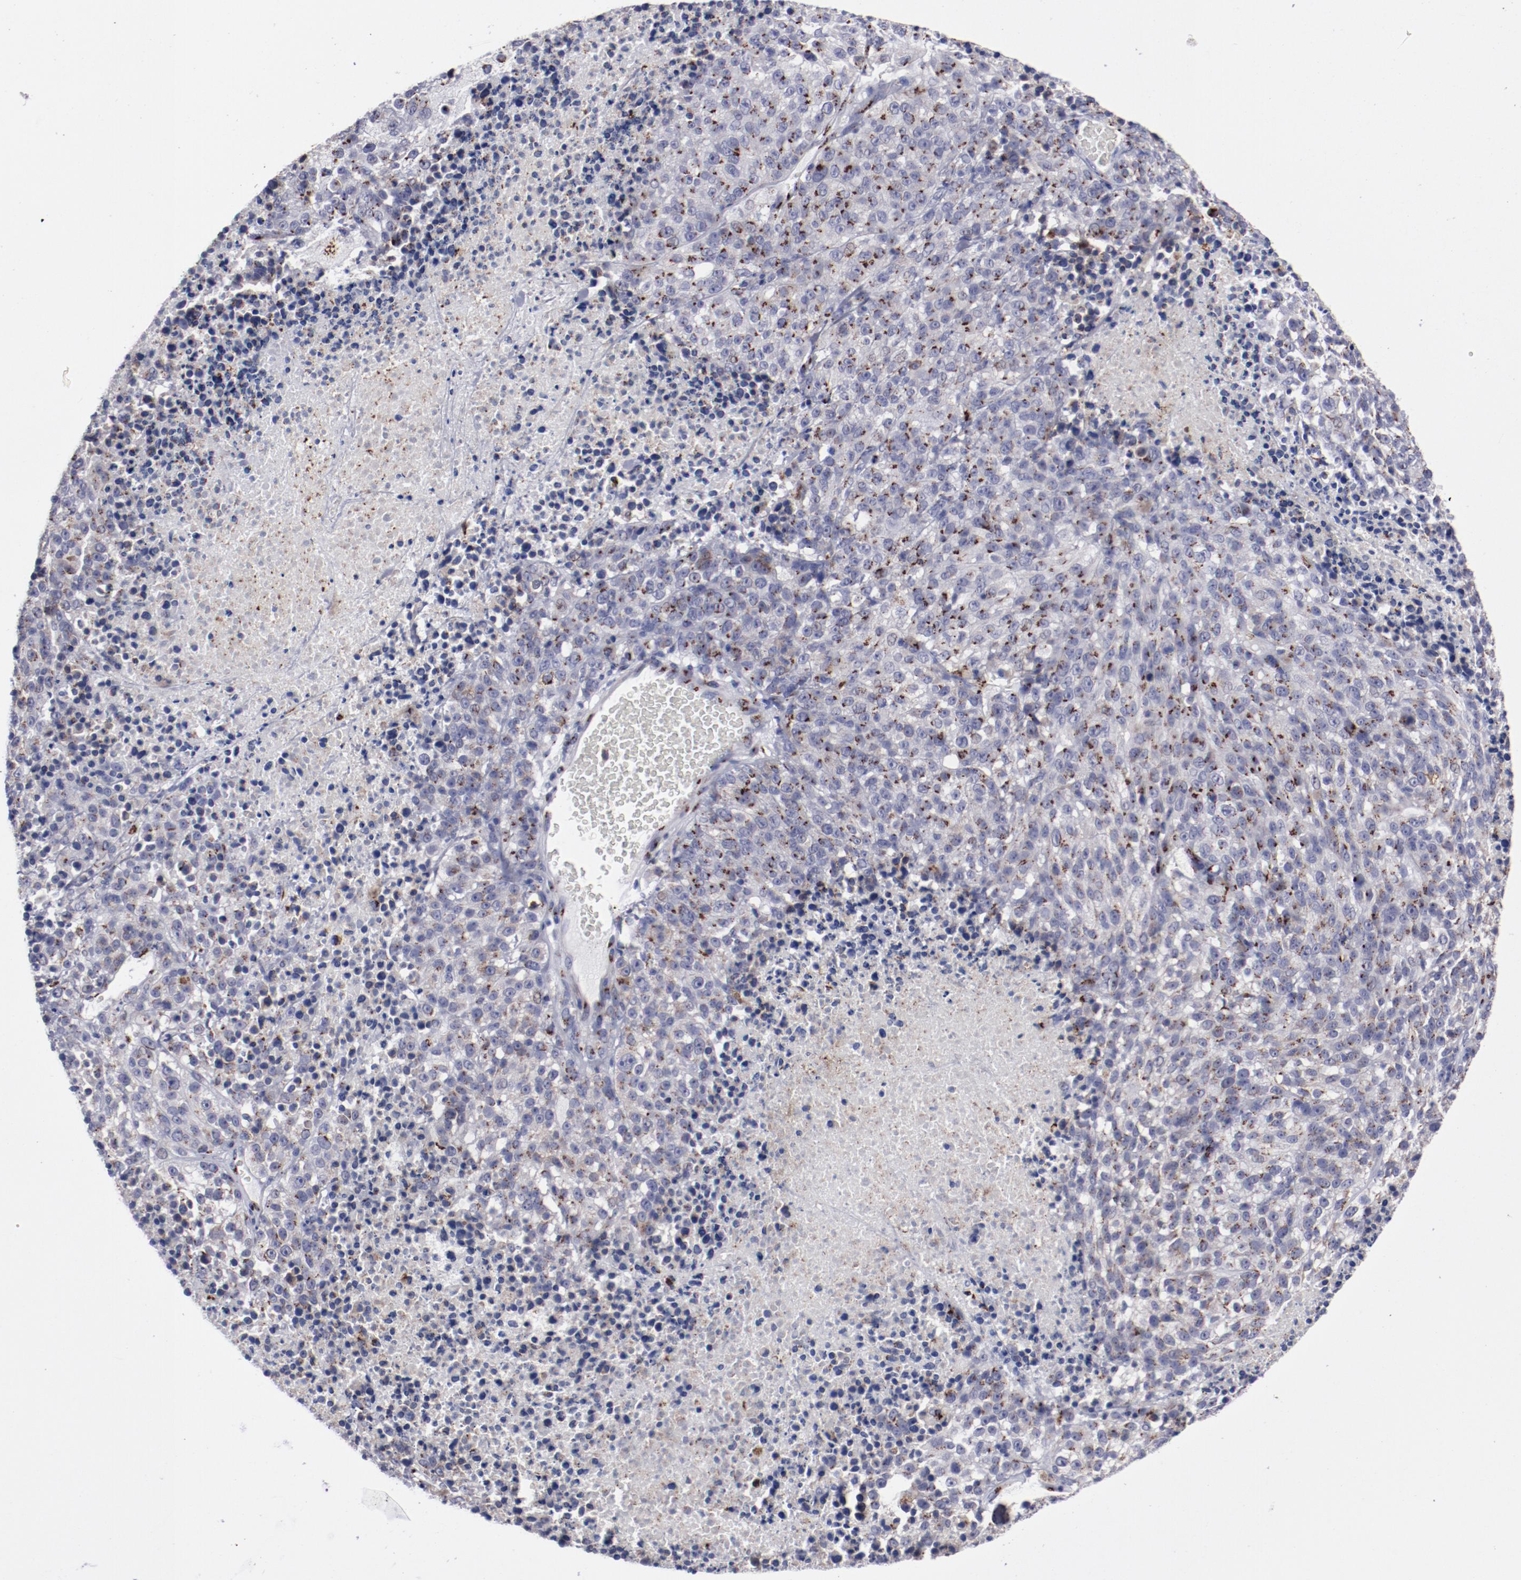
{"staining": {"intensity": "strong", "quantity": "25%-75%", "location": "cytoplasmic/membranous"}, "tissue": "melanoma", "cell_type": "Tumor cells", "image_type": "cancer", "snomed": [{"axis": "morphology", "description": "Malignant melanoma, Metastatic site"}, {"axis": "topography", "description": "Cerebral cortex"}], "caption": "Immunohistochemical staining of human malignant melanoma (metastatic site) exhibits strong cytoplasmic/membranous protein positivity in about 25%-75% of tumor cells.", "gene": "GOLIM4", "patient": {"sex": "female", "age": 52}}